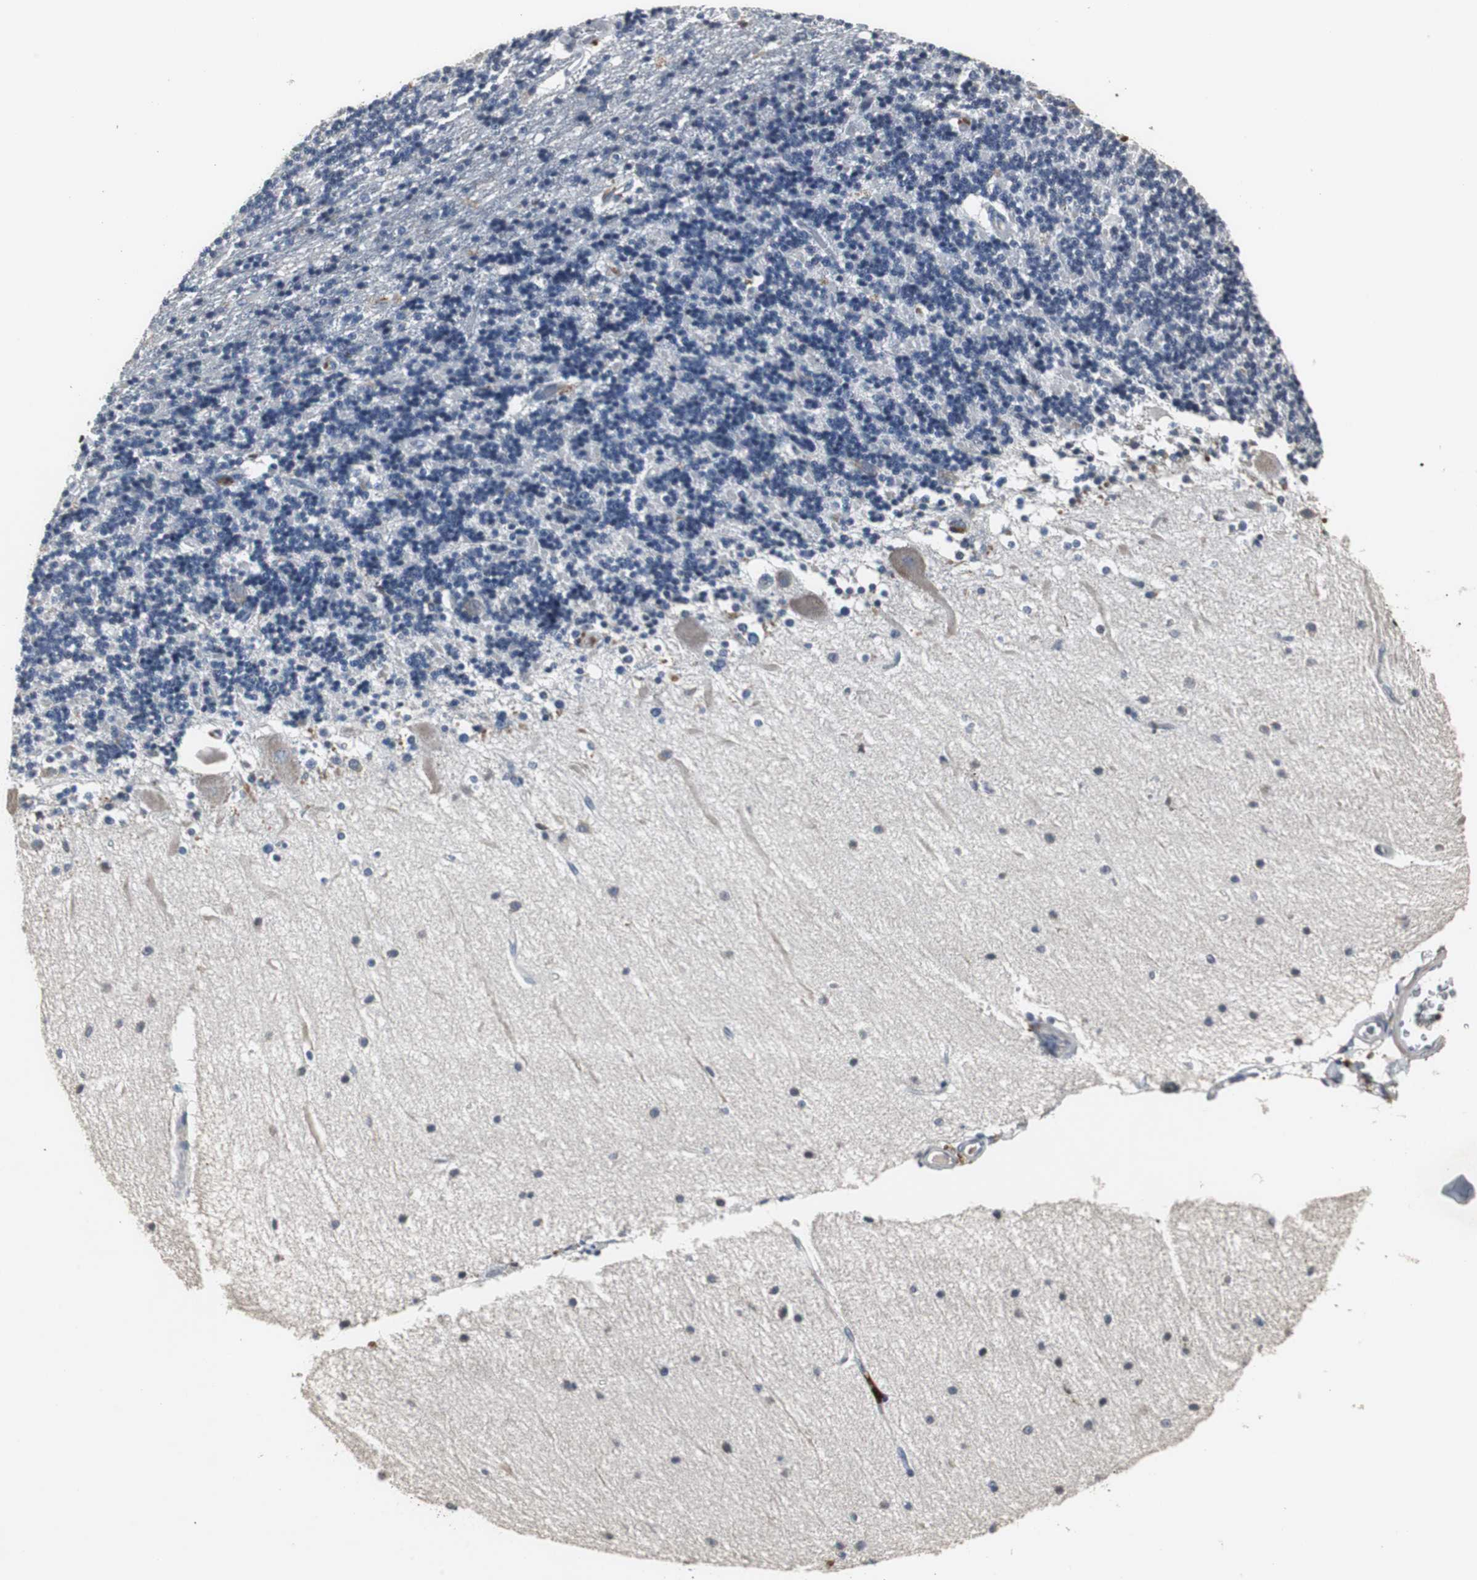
{"staining": {"intensity": "negative", "quantity": "none", "location": "none"}, "tissue": "cerebellum", "cell_type": "Cells in granular layer", "image_type": "normal", "snomed": [{"axis": "morphology", "description": "Normal tissue, NOS"}, {"axis": "topography", "description": "Cerebellum"}], "caption": "Immunohistochemistry (IHC) of unremarkable cerebellum shows no expression in cells in granular layer.", "gene": "NCF2", "patient": {"sex": "female", "age": 54}}